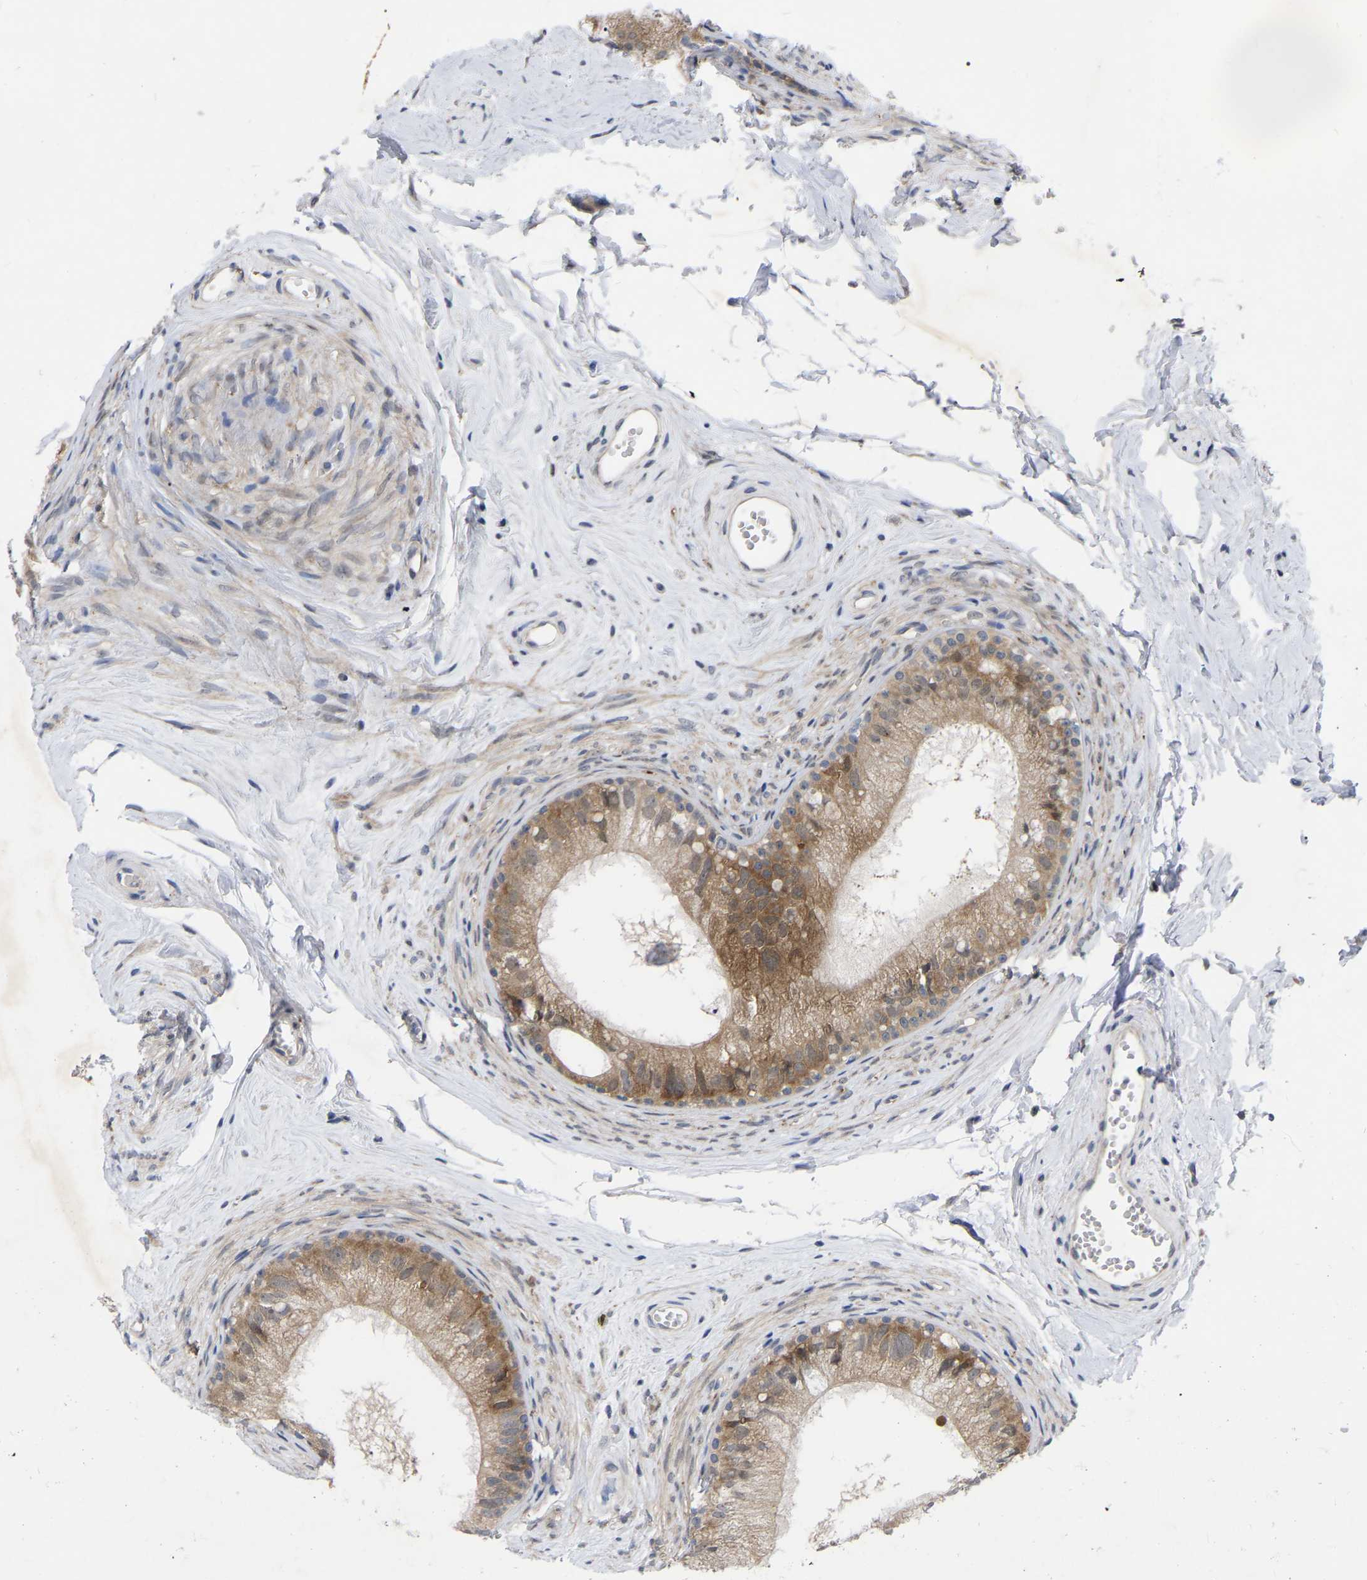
{"staining": {"intensity": "moderate", "quantity": ">75%", "location": "cytoplasmic/membranous"}, "tissue": "epididymis", "cell_type": "Glandular cells", "image_type": "normal", "snomed": [{"axis": "morphology", "description": "Normal tissue, NOS"}, {"axis": "topography", "description": "Epididymis"}], "caption": "Immunohistochemistry (IHC) photomicrograph of benign human epididymis stained for a protein (brown), which shows medium levels of moderate cytoplasmic/membranous staining in approximately >75% of glandular cells.", "gene": "UBE4B", "patient": {"sex": "male", "age": 56}}